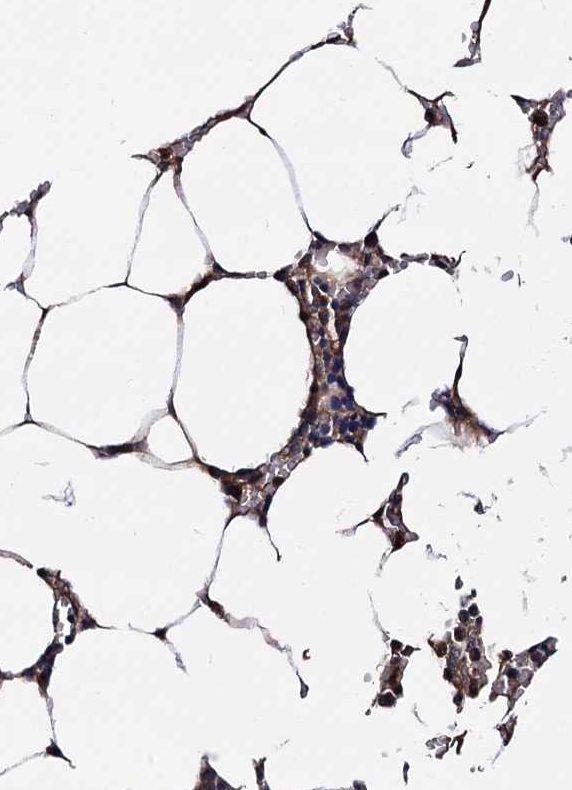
{"staining": {"intensity": "moderate", "quantity": "<25%", "location": "cytoplasmic/membranous"}, "tissue": "bone marrow", "cell_type": "Hematopoietic cells", "image_type": "normal", "snomed": [{"axis": "morphology", "description": "Normal tissue, NOS"}, {"axis": "topography", "description": "Bone marrow"}], "caption": "Bone marrow was stained to show a protein in brown. There is low levels of moderate cytoplasmic/membranous staining in about <25% of hematopoietic cells. The staining was performed using DAB (3,3'-diaminobenzidine) to visualize the protein expression in brown, while the nuclei were stained in blue with hematoxylin (Magnification: 20x).", "gene": "SELENOP", "patient": {"sex": "male", "age": 70}}